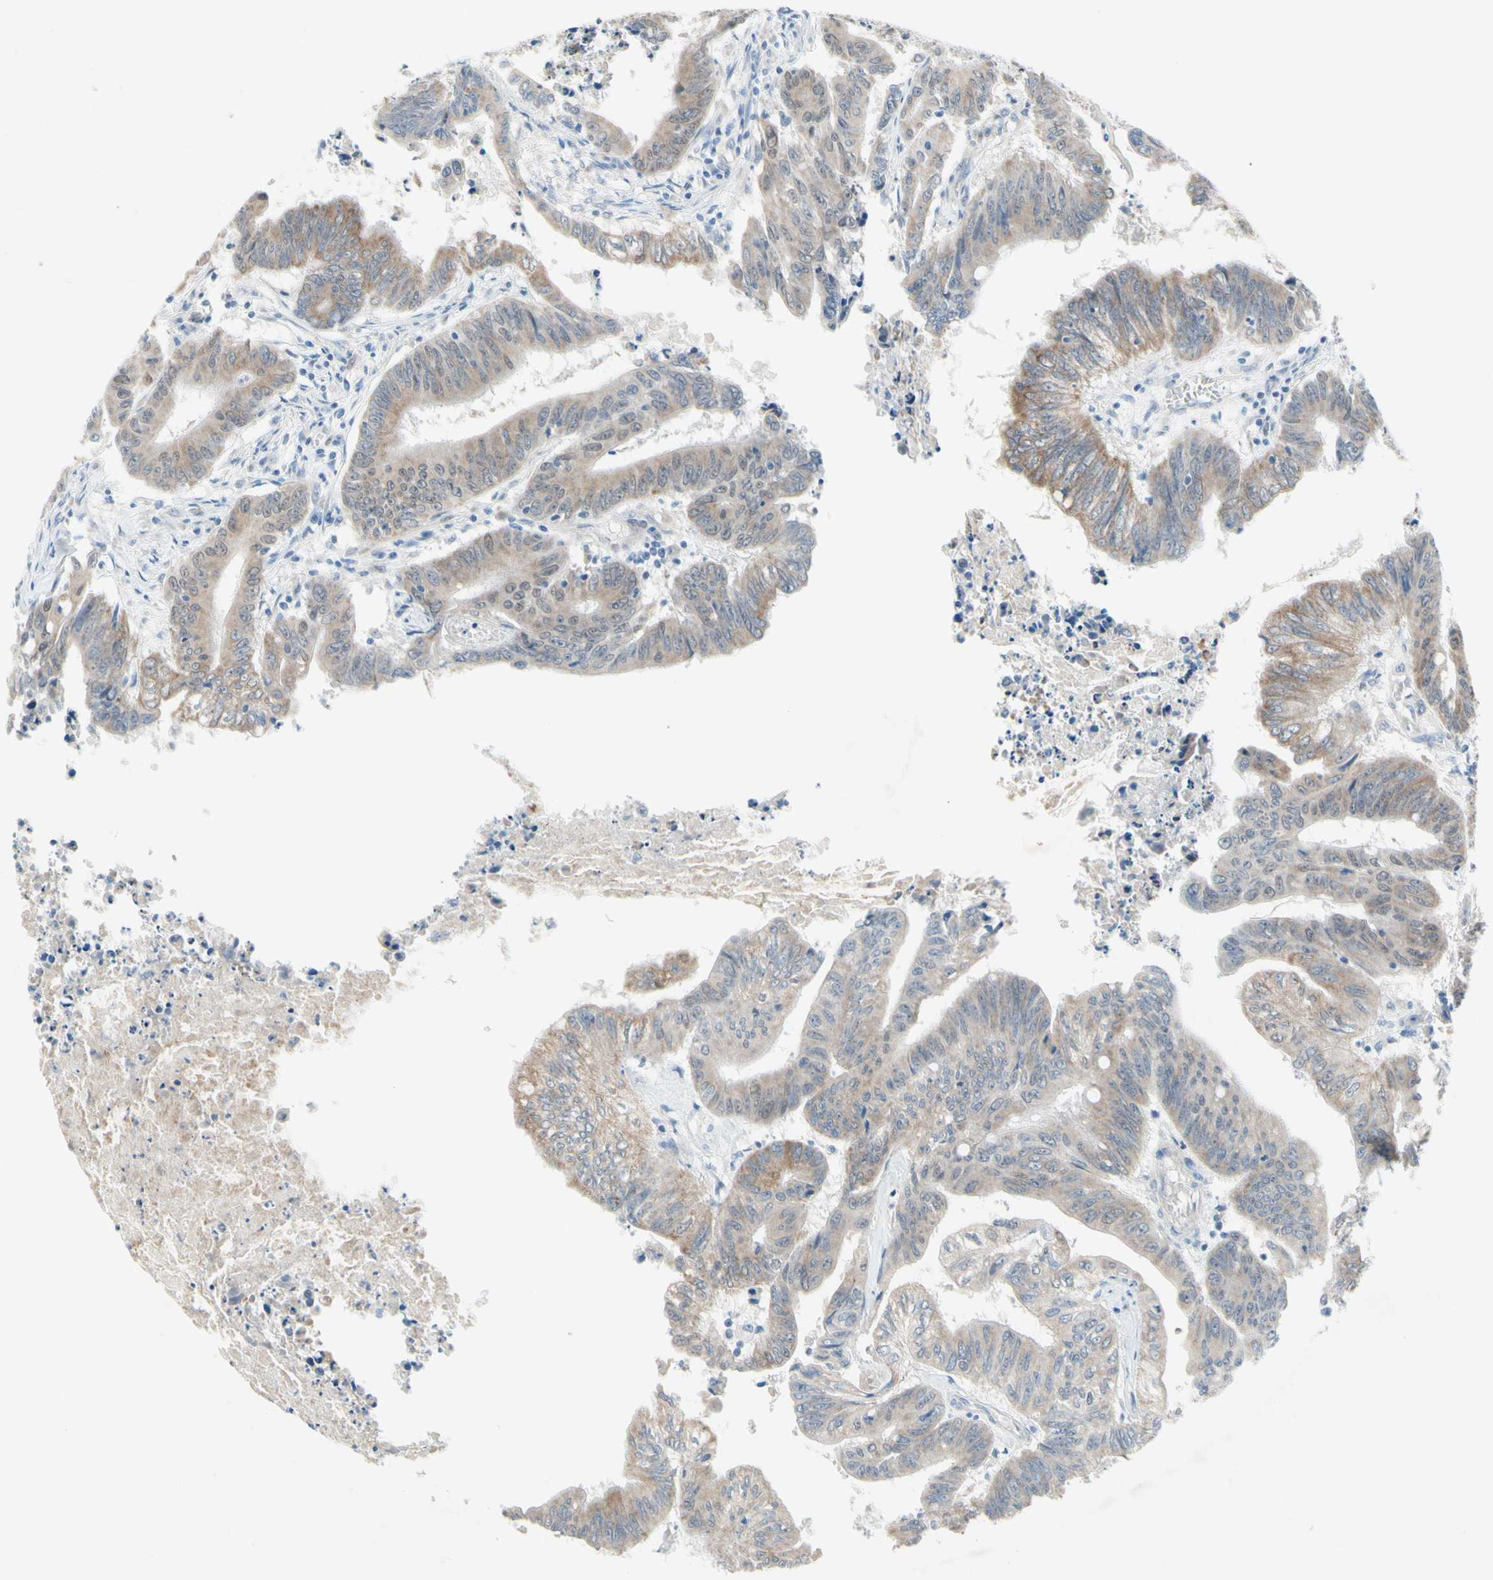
{"staining": {"intensity": "moderate", "quantity": ">75%", "location": "cytoplasmic/membranous"}, "tissue": "colorectal cancer", "cell_type": "Tumor cells", "image_type": "cancer", "snomed": [{"axis": "morphology", "description": "Adenocarcinoma, NOS"}, {"axis": "topography", "description": "Colon"}], "caption": "A brown stain shows moderate cytoplasmic/membranous staining of a protein in human colorectal cancer (adenocarcinoma) tumor cells.", "gene": "MFF", "patient": {"sex": "male", "age": 45}}